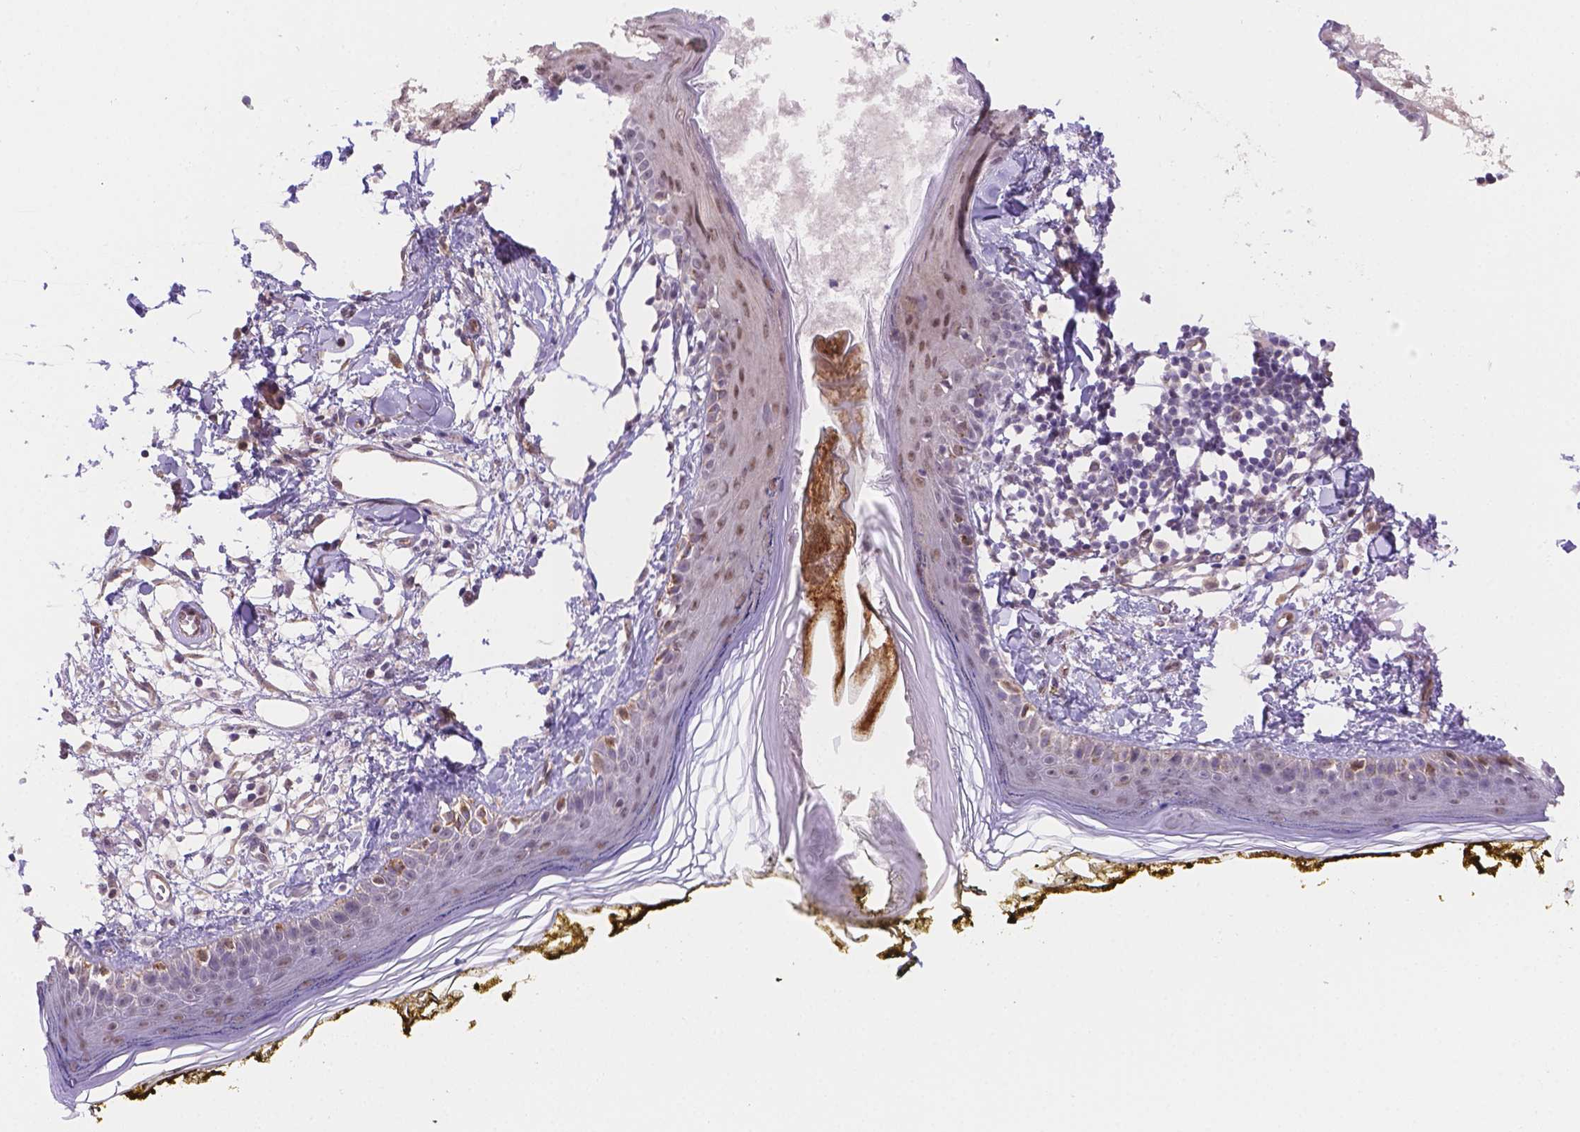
{"staining": {"intensity": "weak", "quantity": ">75%", "location": "cytoplasmic/membranous"}, "tissue": "skin", "cell_type": "Fibroblasts", "image_type": "normal", "snomed": [{"axis": "morphology", "description": "Normal tissue, NOS"}, {"axis": "topography", "description": "Skin"}], "caption": "Immunohistochemistry photomicrograph of benign skin: human skin stained using immunohistochemistry (IHC) reveals low levels of weak protein expression localized specifically in the cytoplasmic/membranous of fibroblasts, appearing as a cytoplasmic/membranous brown color.", "gene": "NXPE2", "patient": {"sex": "male", "age": 76}}